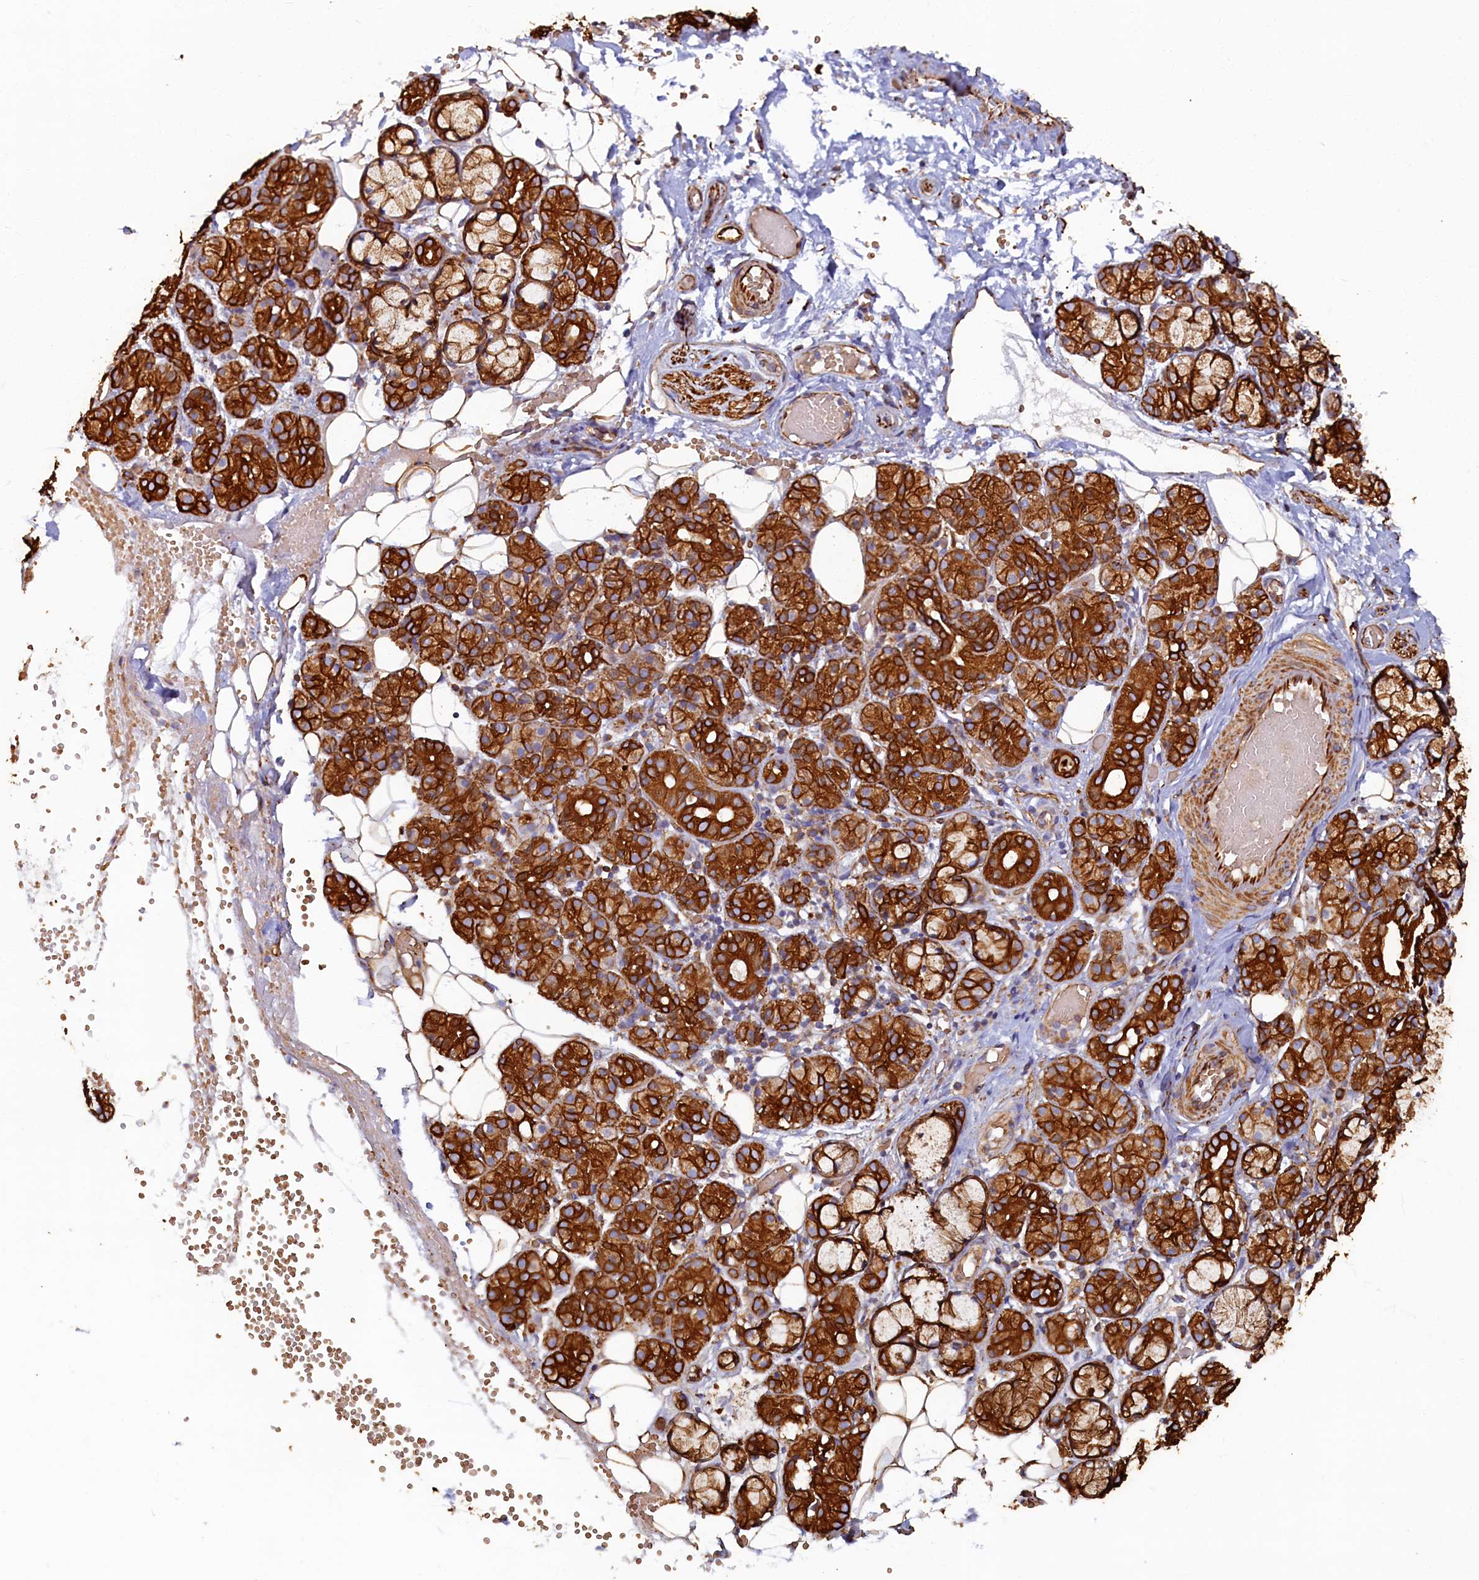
{"staining": {"intensity": "strong", "quantity": "25%-75%", "location": "cytoplasmic/membranous"}, "tissue": "salivary gland", "cell_type": "Glandular cells", "image_type": "normal", "snomed": [{"axis": "morphology", "description": "Normal tissue, NOS"}, {"axis": "topography", "description": "Salivary gland"}], "caption": "This image reveals IHC staining of normal human salivary gland, with high strong cytoplasmic/membranous staining in about 25%-75% of glandular cells.", "gene": "LRRC57", "patient": {"sex": "male", "age": 63}}